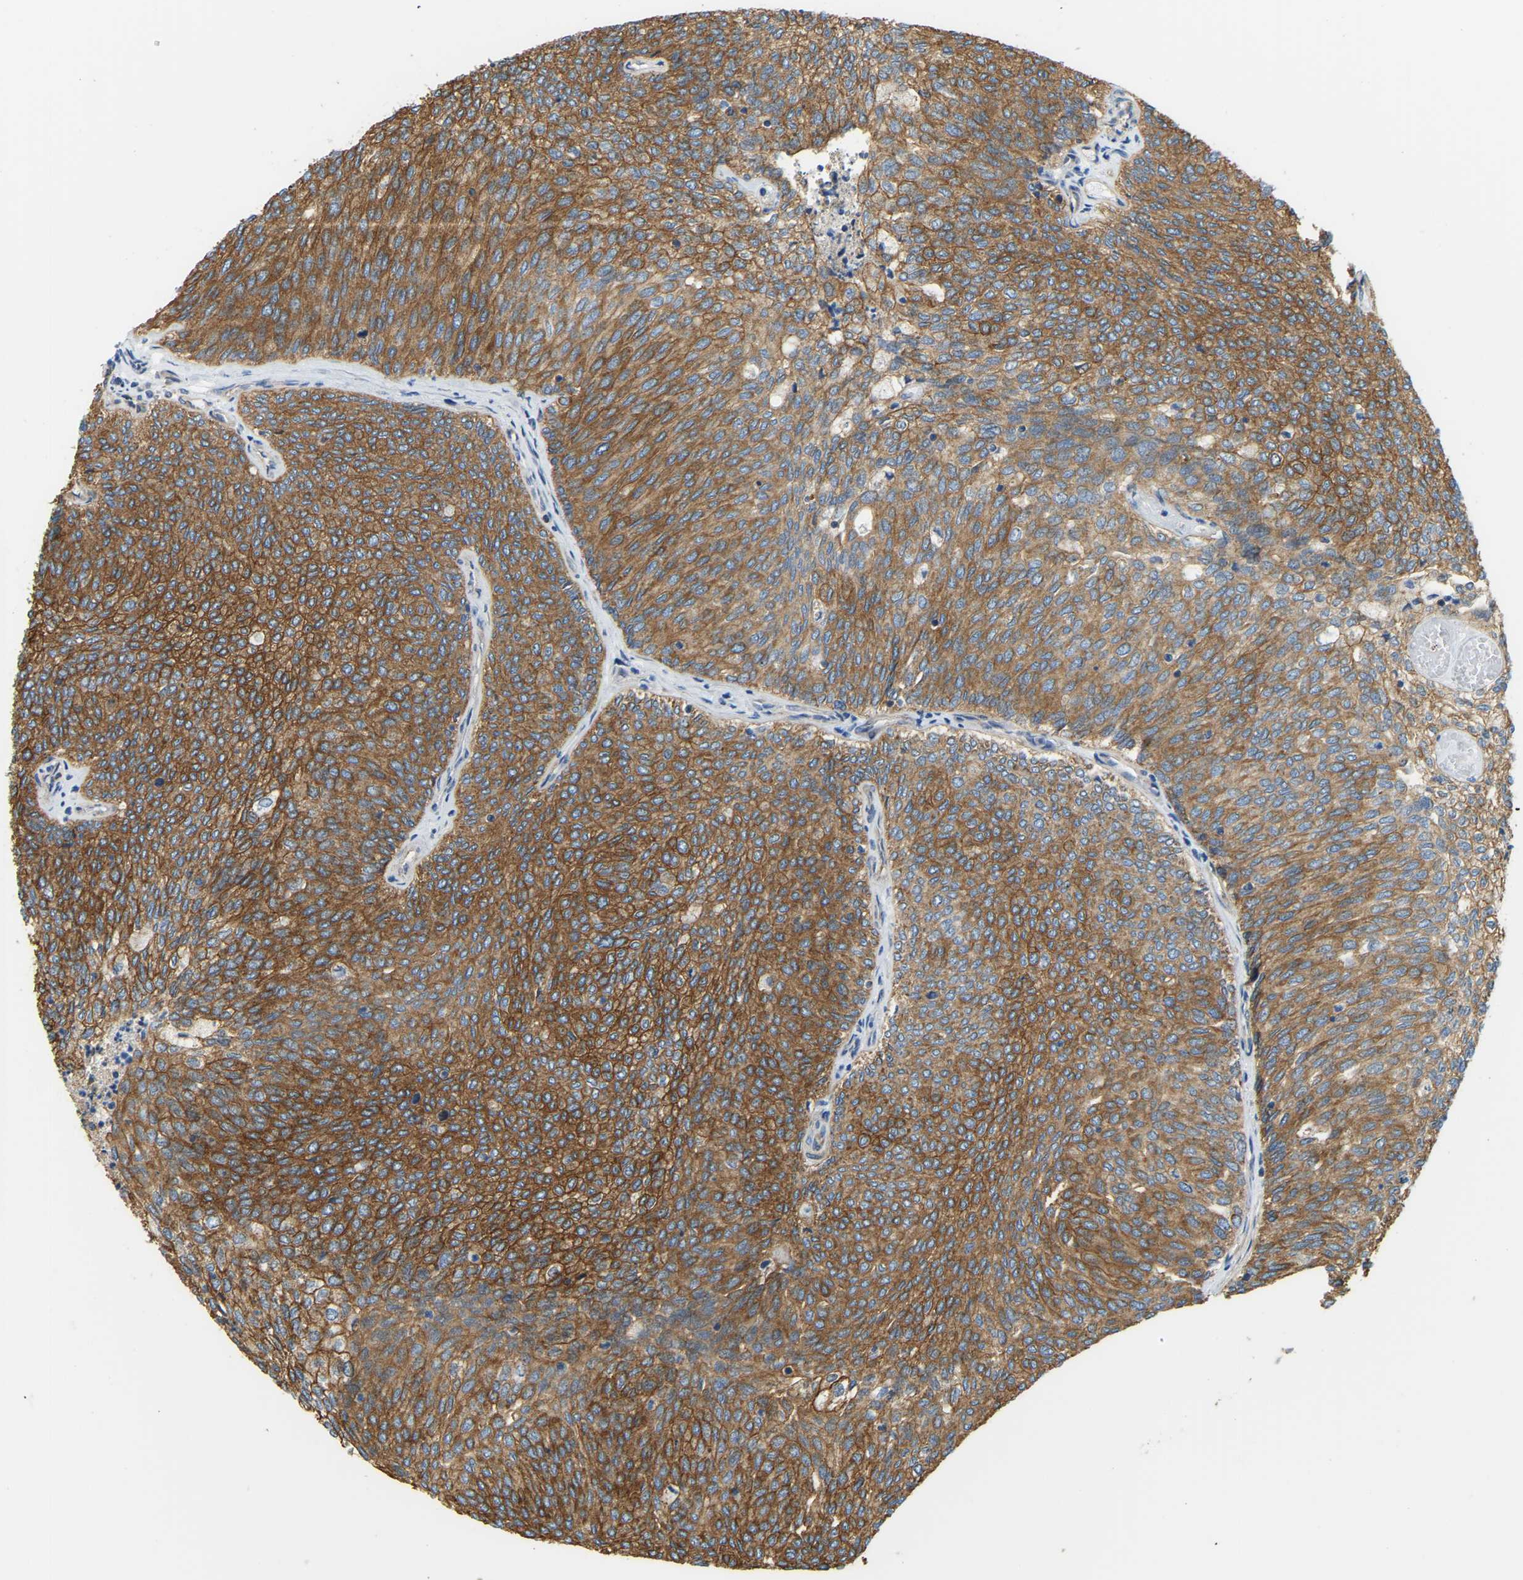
{"staining": {"intensity": "moderate", "quantity": ">75%", "location": "cytoplasmic/membranous"}, "tissue": "urothelial cancer", "cell_type": "Tumor cells", "image_type": "cancer", "snomed": [{"axis": "morphology", "description": "Urothelial carcinoma, Low grade"}, {"axis": "topography", "description": "Urinary bladder"}], "caption": "Human urothelial carcinoma (low-grade) stained with a brown dye exhibits moderate cytoplasmic/membranous positive positivity in about >75% of tumor cells.", "gene": "AHNAK", "patient": {"sex": "female", "age": 79}}